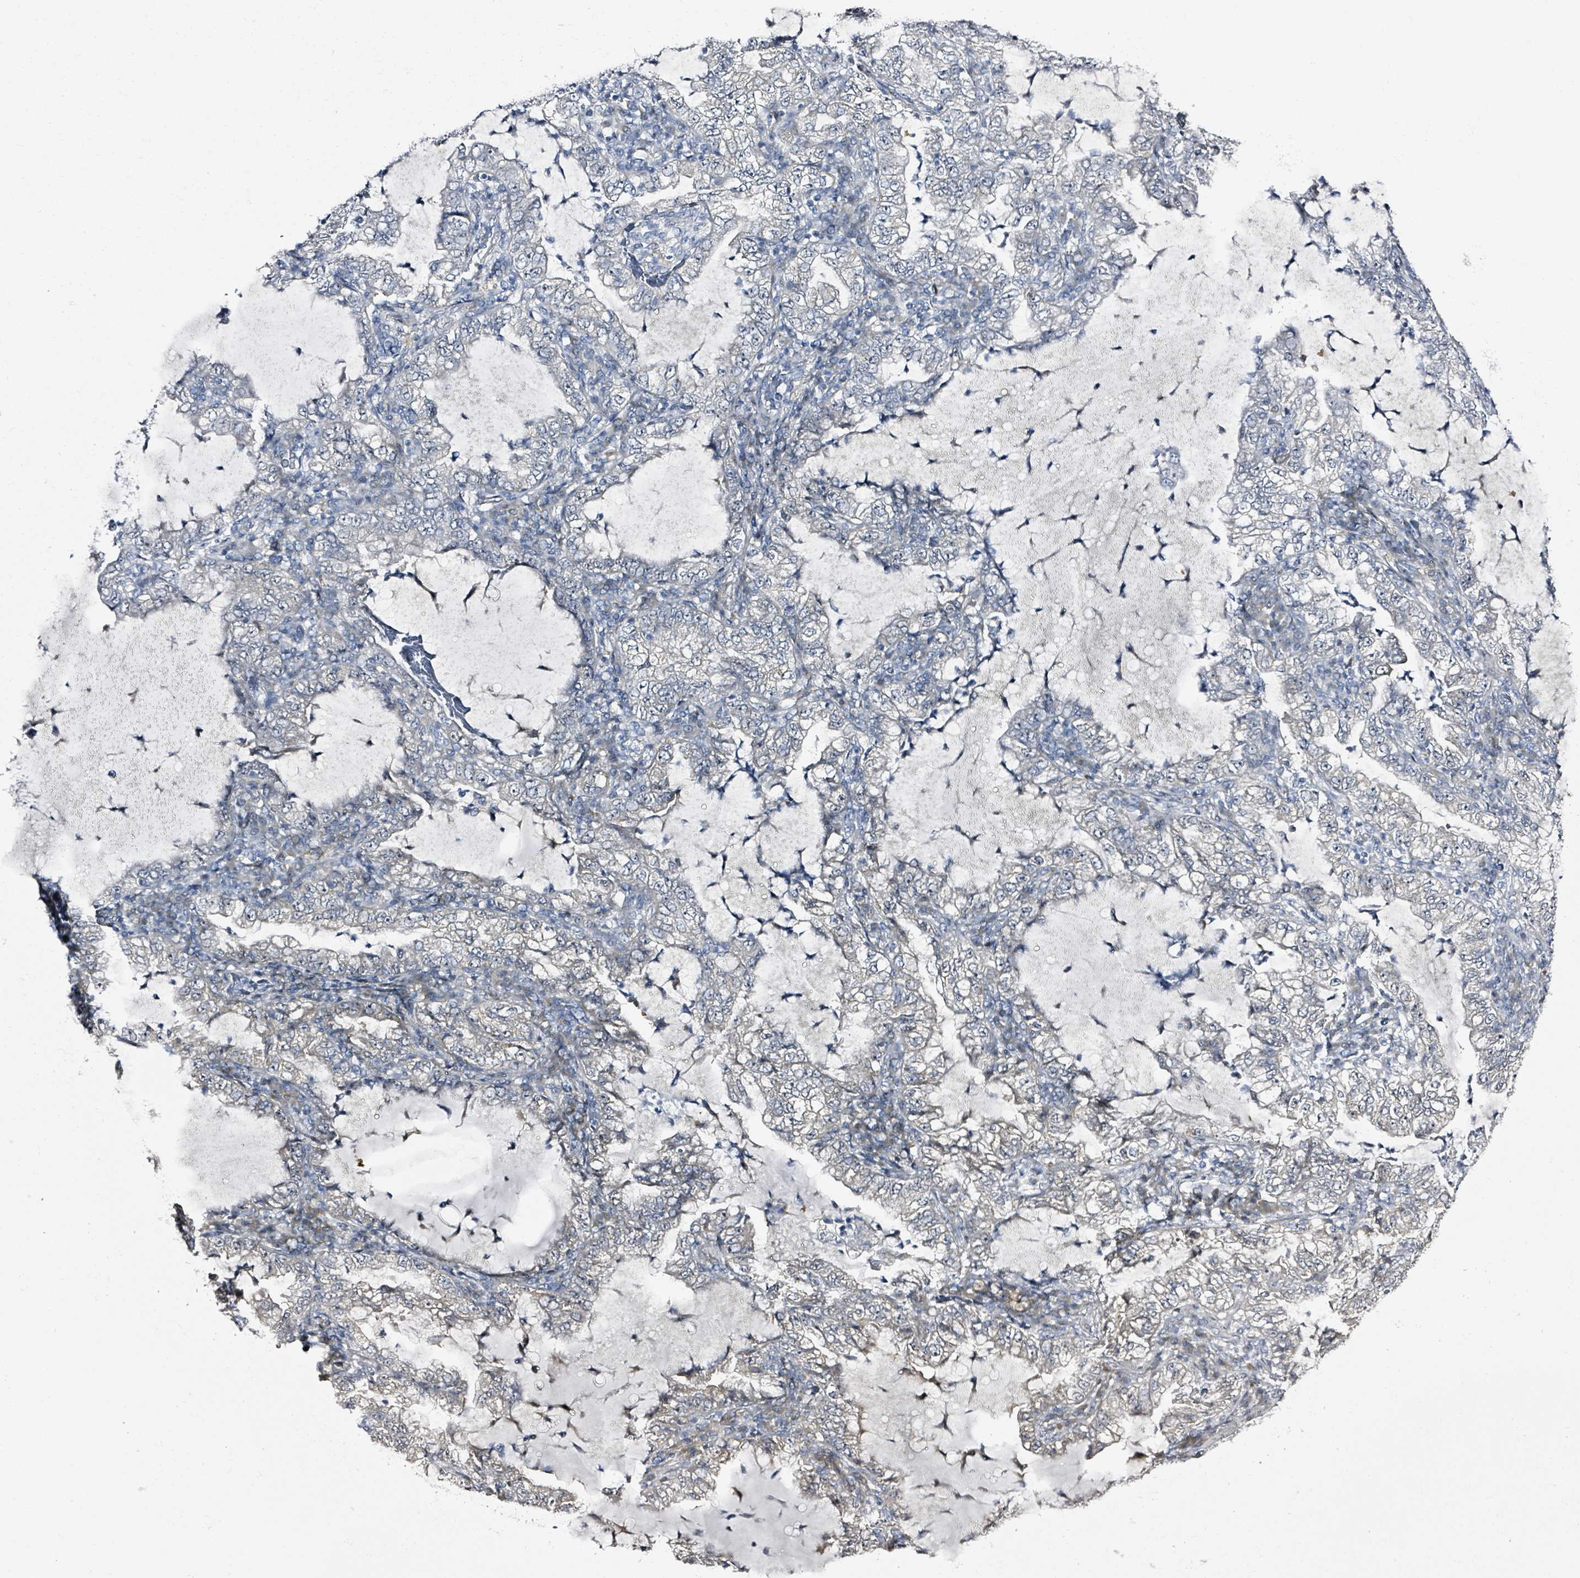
{"staining": {"intensity": "negative", "quantity": "none", "location": "none"}, "tissue": "lung cancer", "cell_type": "Tumor cells", "image_type": "cancer", "snomed": [{"axis": "morphology", "description": "Adenocarcinoma, NOS"}, {"axis": "topography", "description": "Lung"}], "caption": "Immunohistochemistry of lung cancer (adenocarcinoma) exhibits no expression in tumor cells.", "gene": "B3GAT3", "patient": {"sex": "female", "age": 73}}